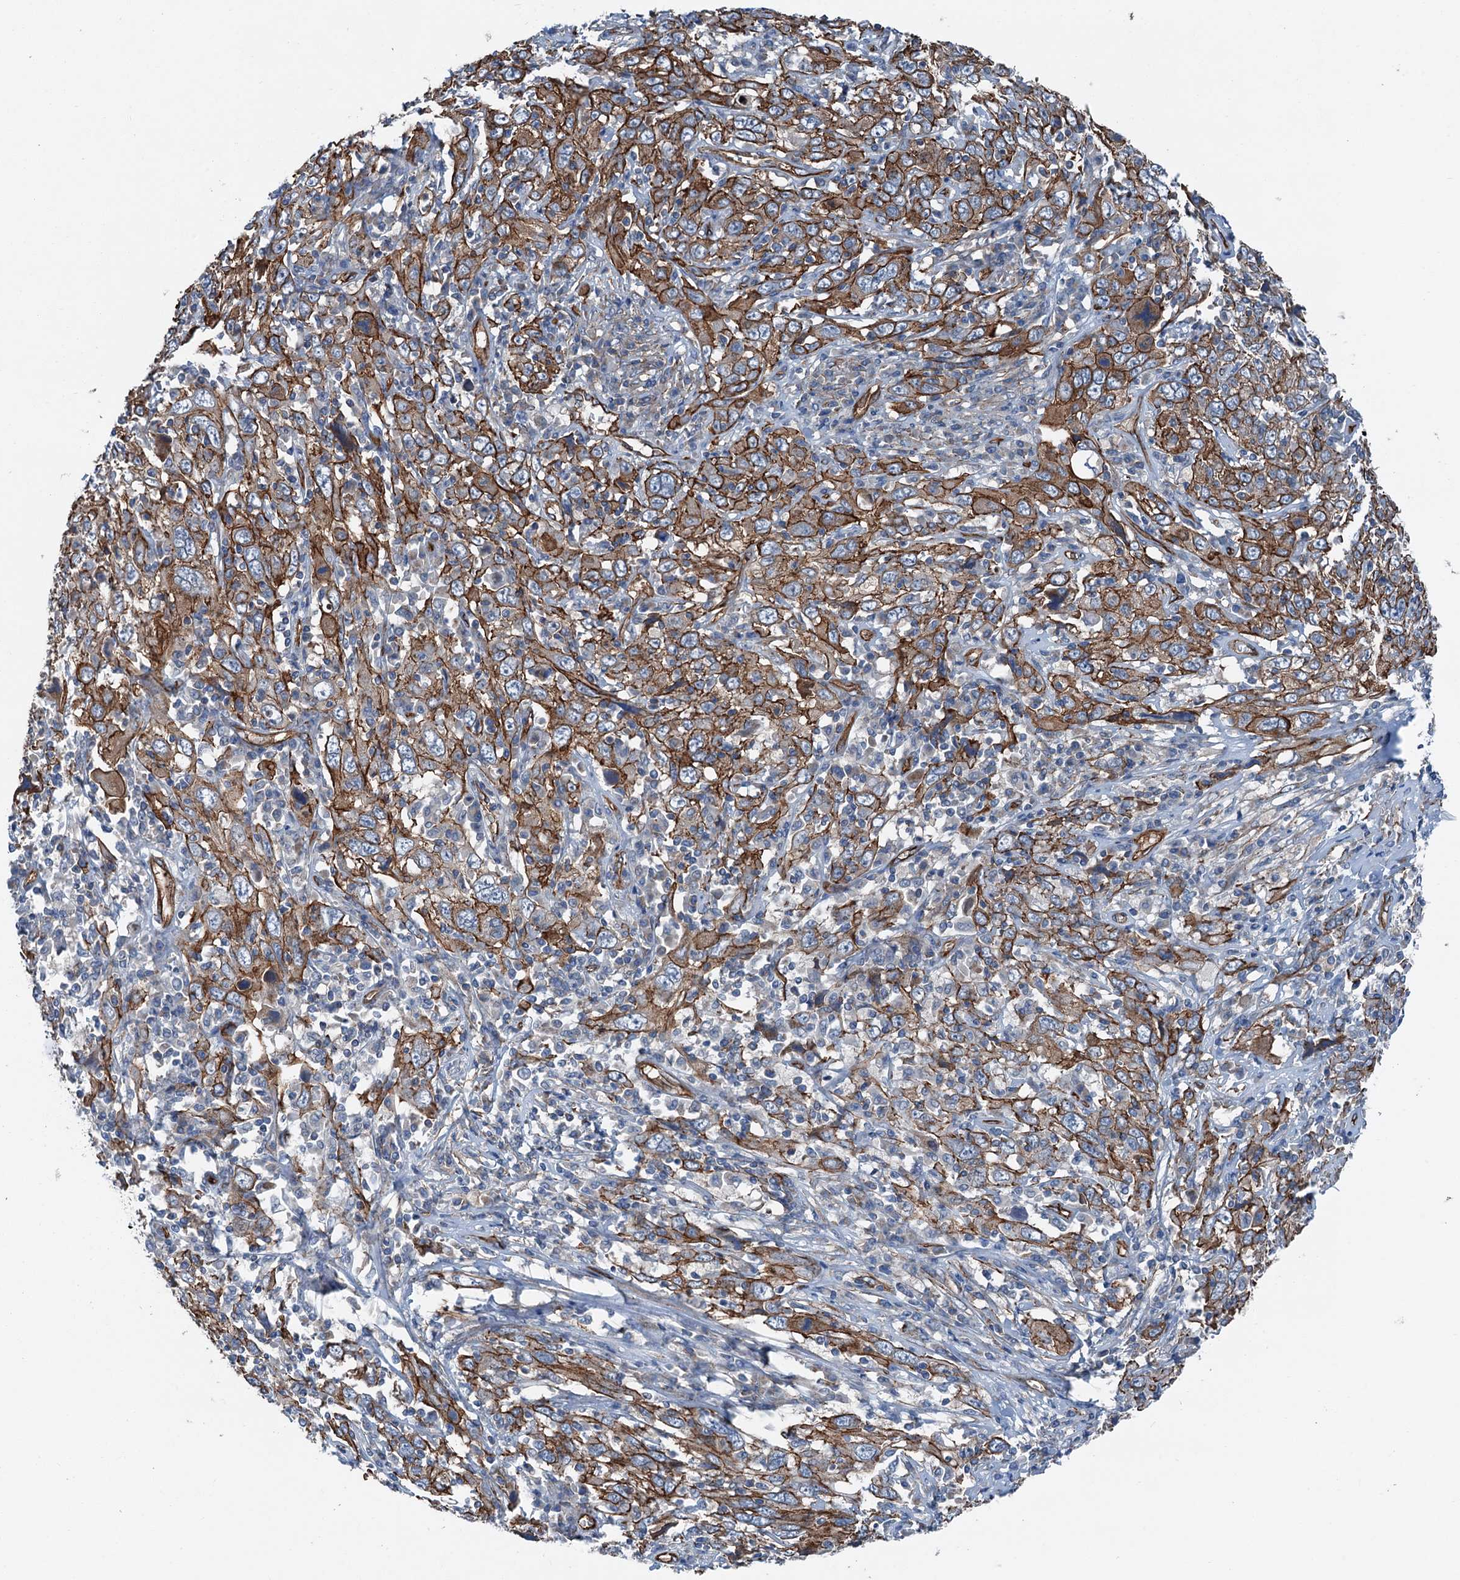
{"staining": {"intensity": "moderate", "quantity": ">75%", "location": "cytoplasmic/membranous"}, "tissue": "cervical cancer", "cell_type": "Tumor cells", "image_type": "cancer", "snomed": [{"axis": "morphology", "description": "Squamous cell carcinoma, NOS"}, {"axis": "topography", "description": "Cervix"}], "caption": "Immunohistochemical staining of cervical cancer (squamous cell carcinoma) exhibits medium levels of moderate cytoplasmic/membranous expression in about >75% of tumor cells.", "gene": "NMRAL1", "patient": {"sex": "female", "age": 46}}